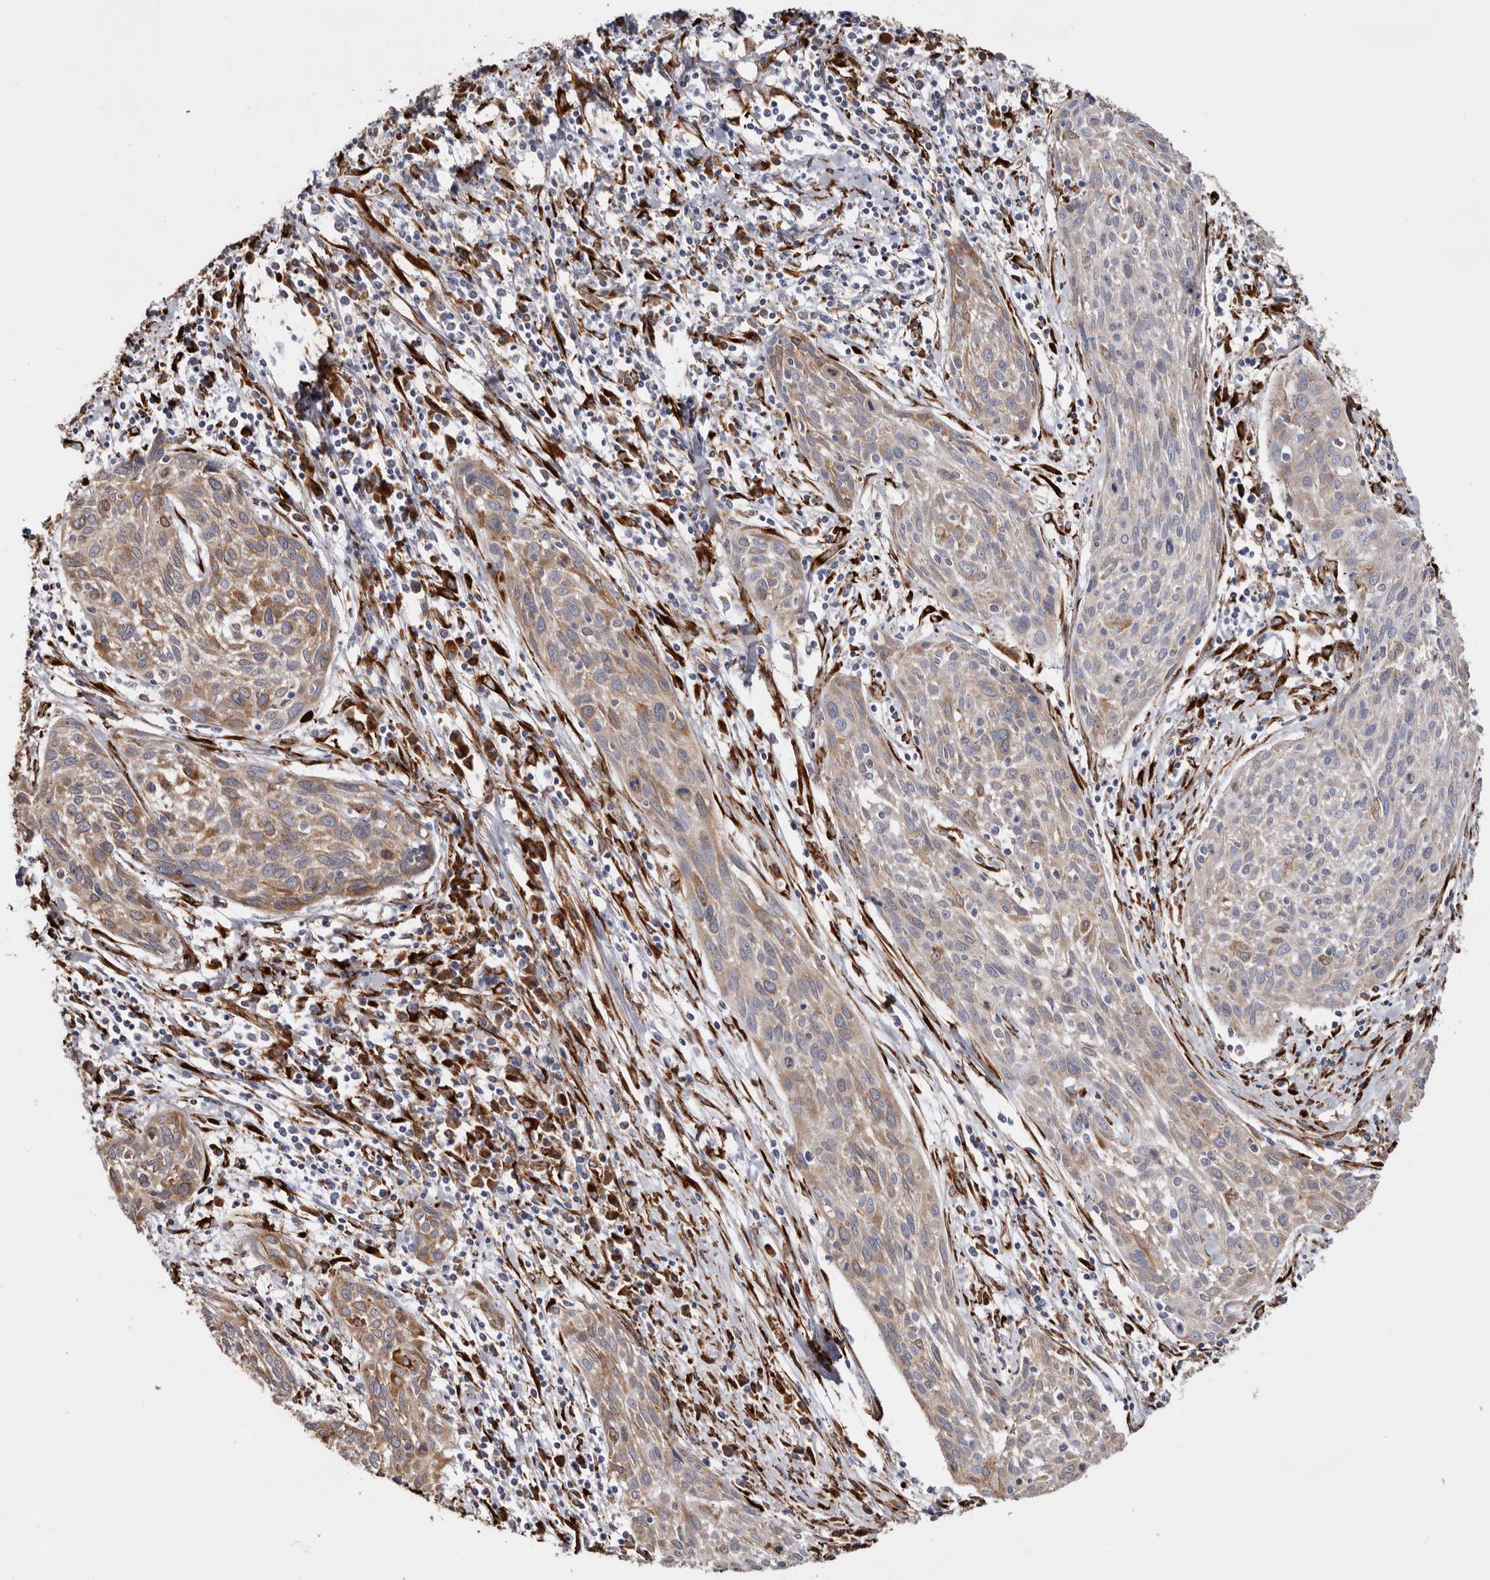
{"staining": {"intensity": "moderate", "quantity": "<25%", "location": "cytoplasmic/membranous"}, "tissue": "cervical cancer", "cell_type": "Tumor cells", "image_type": "cancer", "snomed": [{"axis": "morphology", "description": "Squamous cell carcinoma, NOS"}, {"axis": "topography", "description": "Cervix"}], "caption": "This image exhibits immunohistochemistry staining of squamous cell carcinoma (cervical), with low moderate cytoplasmic/membranous staining in about <25% of tumor cells.", "gene": "SEMA3E", "patient": {"sex": "female", "age": 51}}